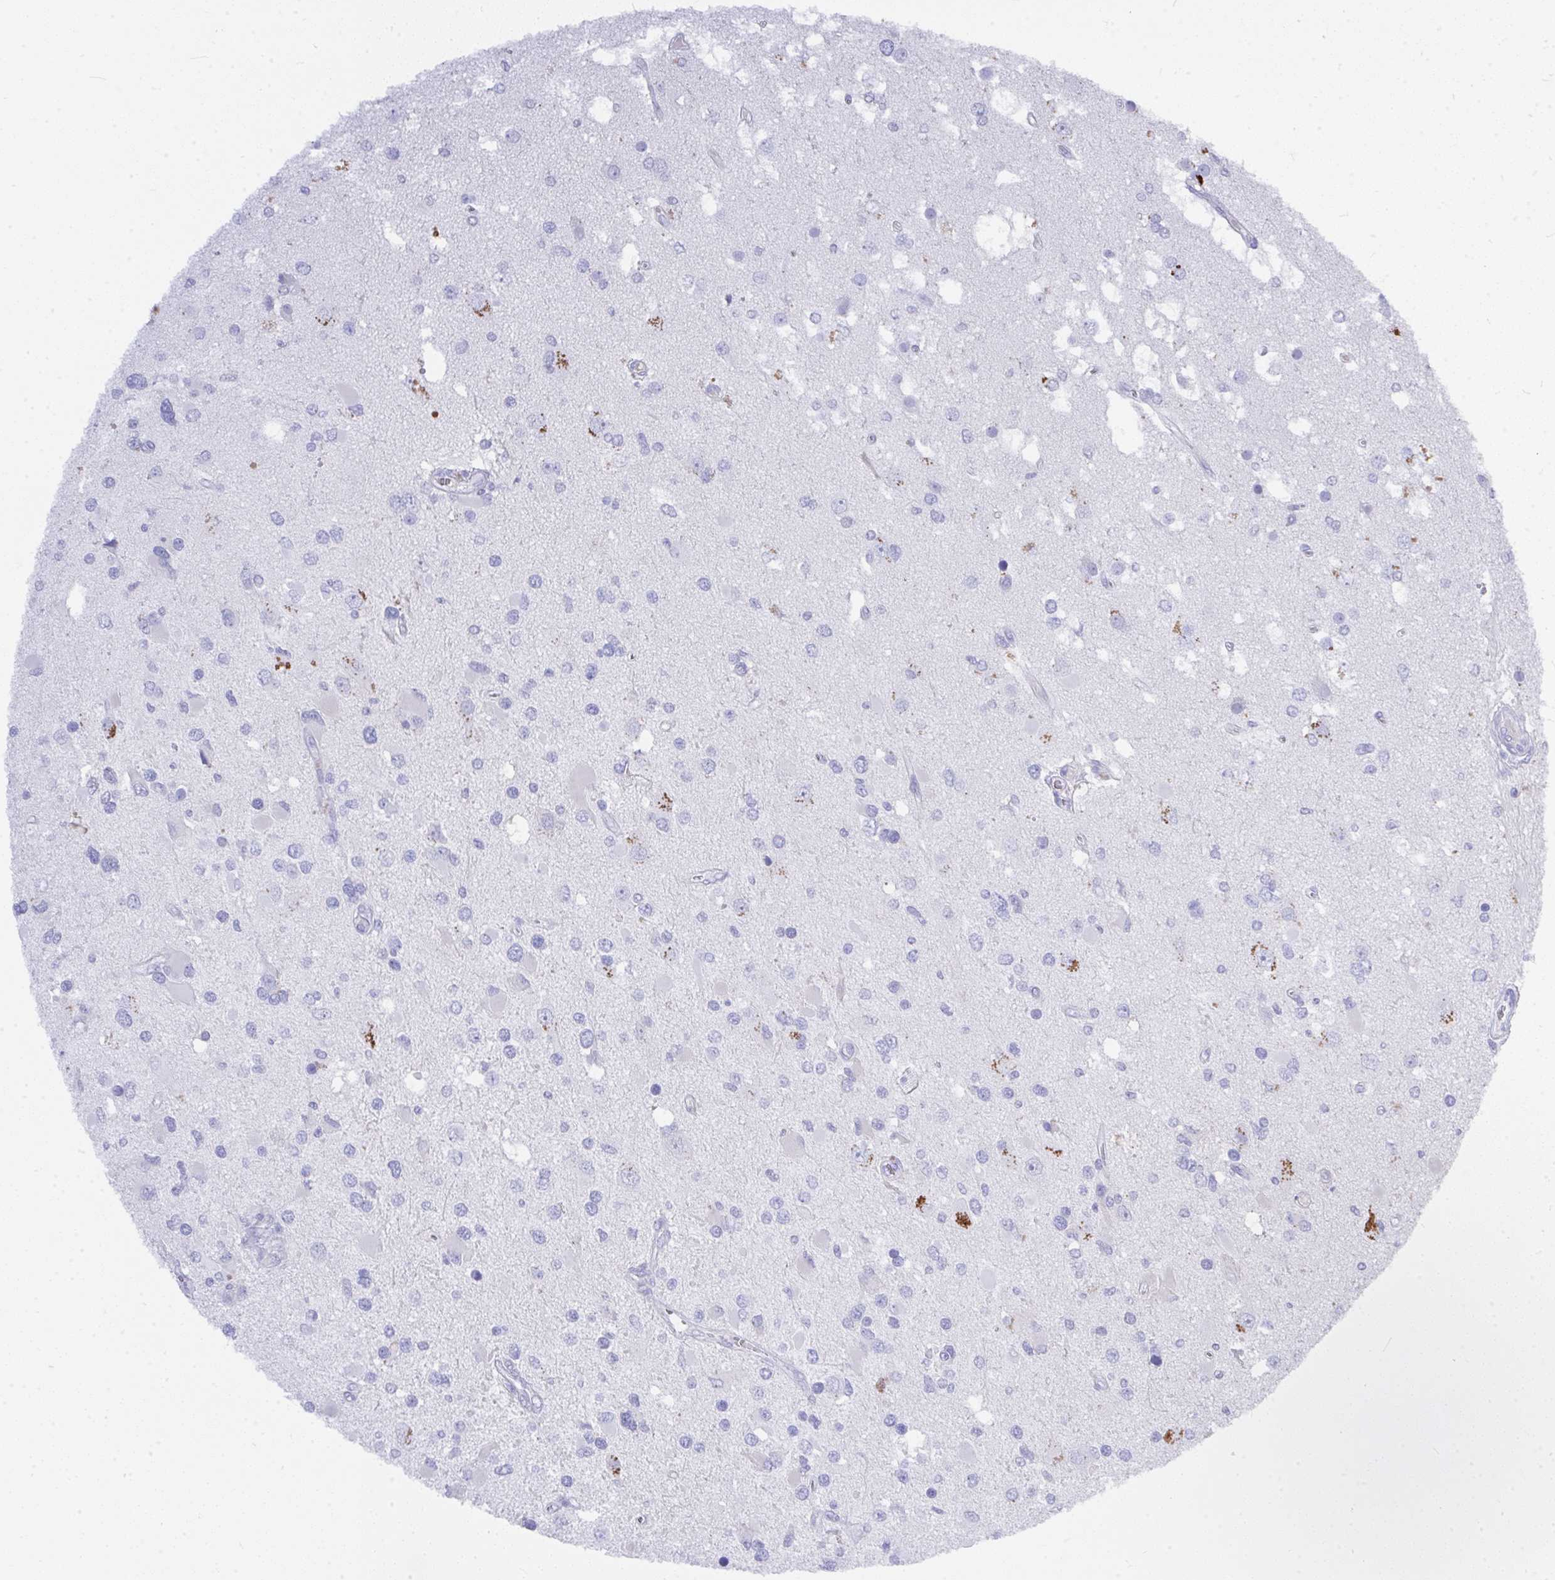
{"staining": {"intensity": "moderate", "quantity": "<25%", "location": "cytoplasmic/membranous"}, "tissue": "glioma", "cell_type": "Tumor cells", "image_type": "cancer", "snomed": [{"axis": "morphology", "description": "Glioma, malignant, High grade"}, {"axis": "topography", "description": "Brain"}], "caption": "Immunohistochemistry micrograph of neoplastic tissue: glioma stained using IHC shows low levels of moderate protein expression localized specifically in the cytoplasmic/membranous of tumor cells, appearing as a cytoplasmic/membranous brown color.", "gene": "MS4A12", "patient": {"sex": "male", "age": 53}}